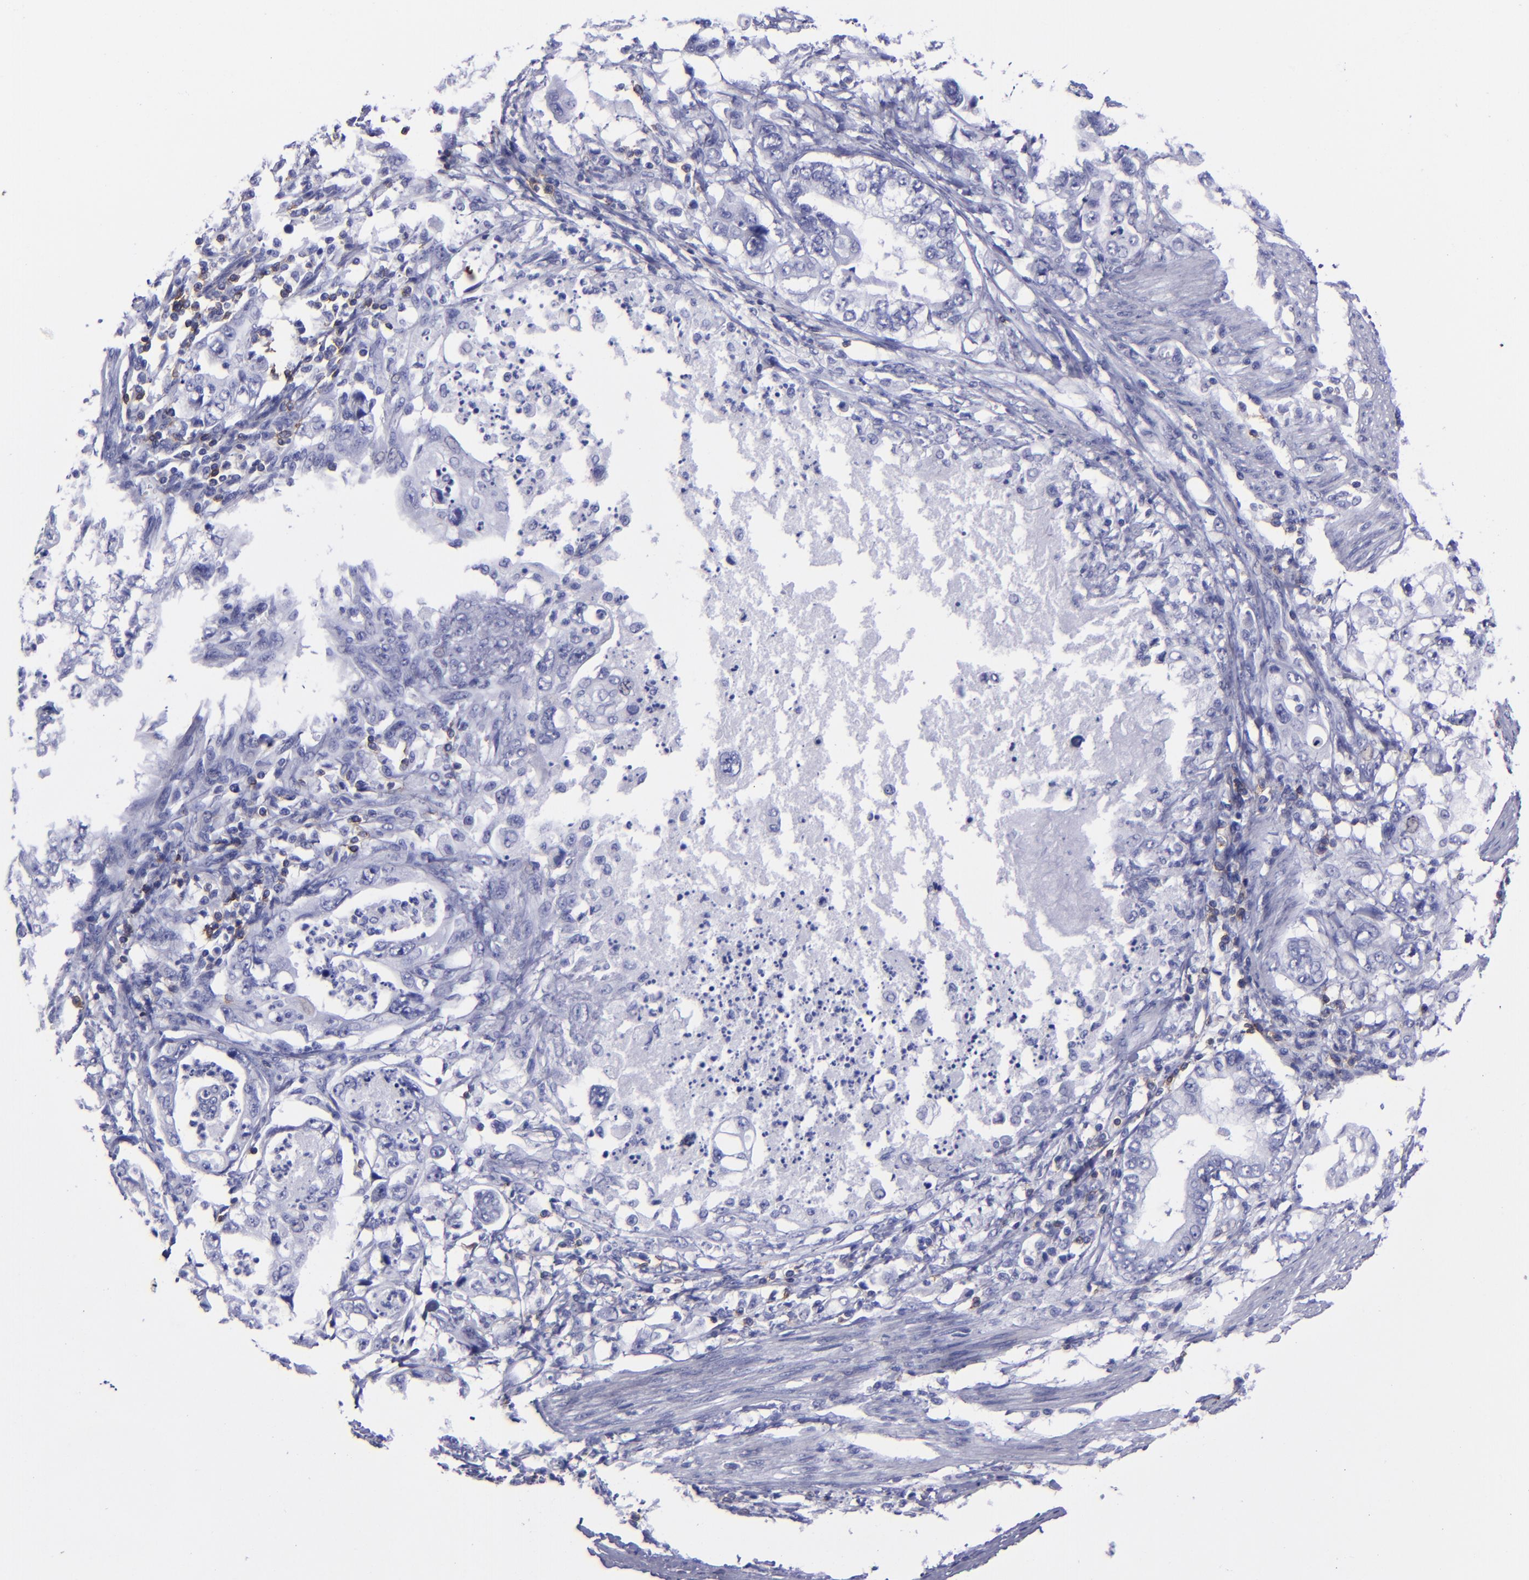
{"staining": {"intensity": "negative", "quantity": "none", "location": "none"}, "tissue": "stomach cancer", "cell_type": "Tumor cells", "image_type": "cancer", "snomed": [{"axis": "morphology", "description": "Adenocarcinoma, NOS"}, {"axis": "topography", "description": "Pancreas"}, {"axis": "topography", "description": "Stomach, upper"}], "caption": "Tumor cells are negative for protein expression in human stomach cancer (adenocarcinoma).", "gene": "CD6", "patient": {"sex": "male", "age": 77}}